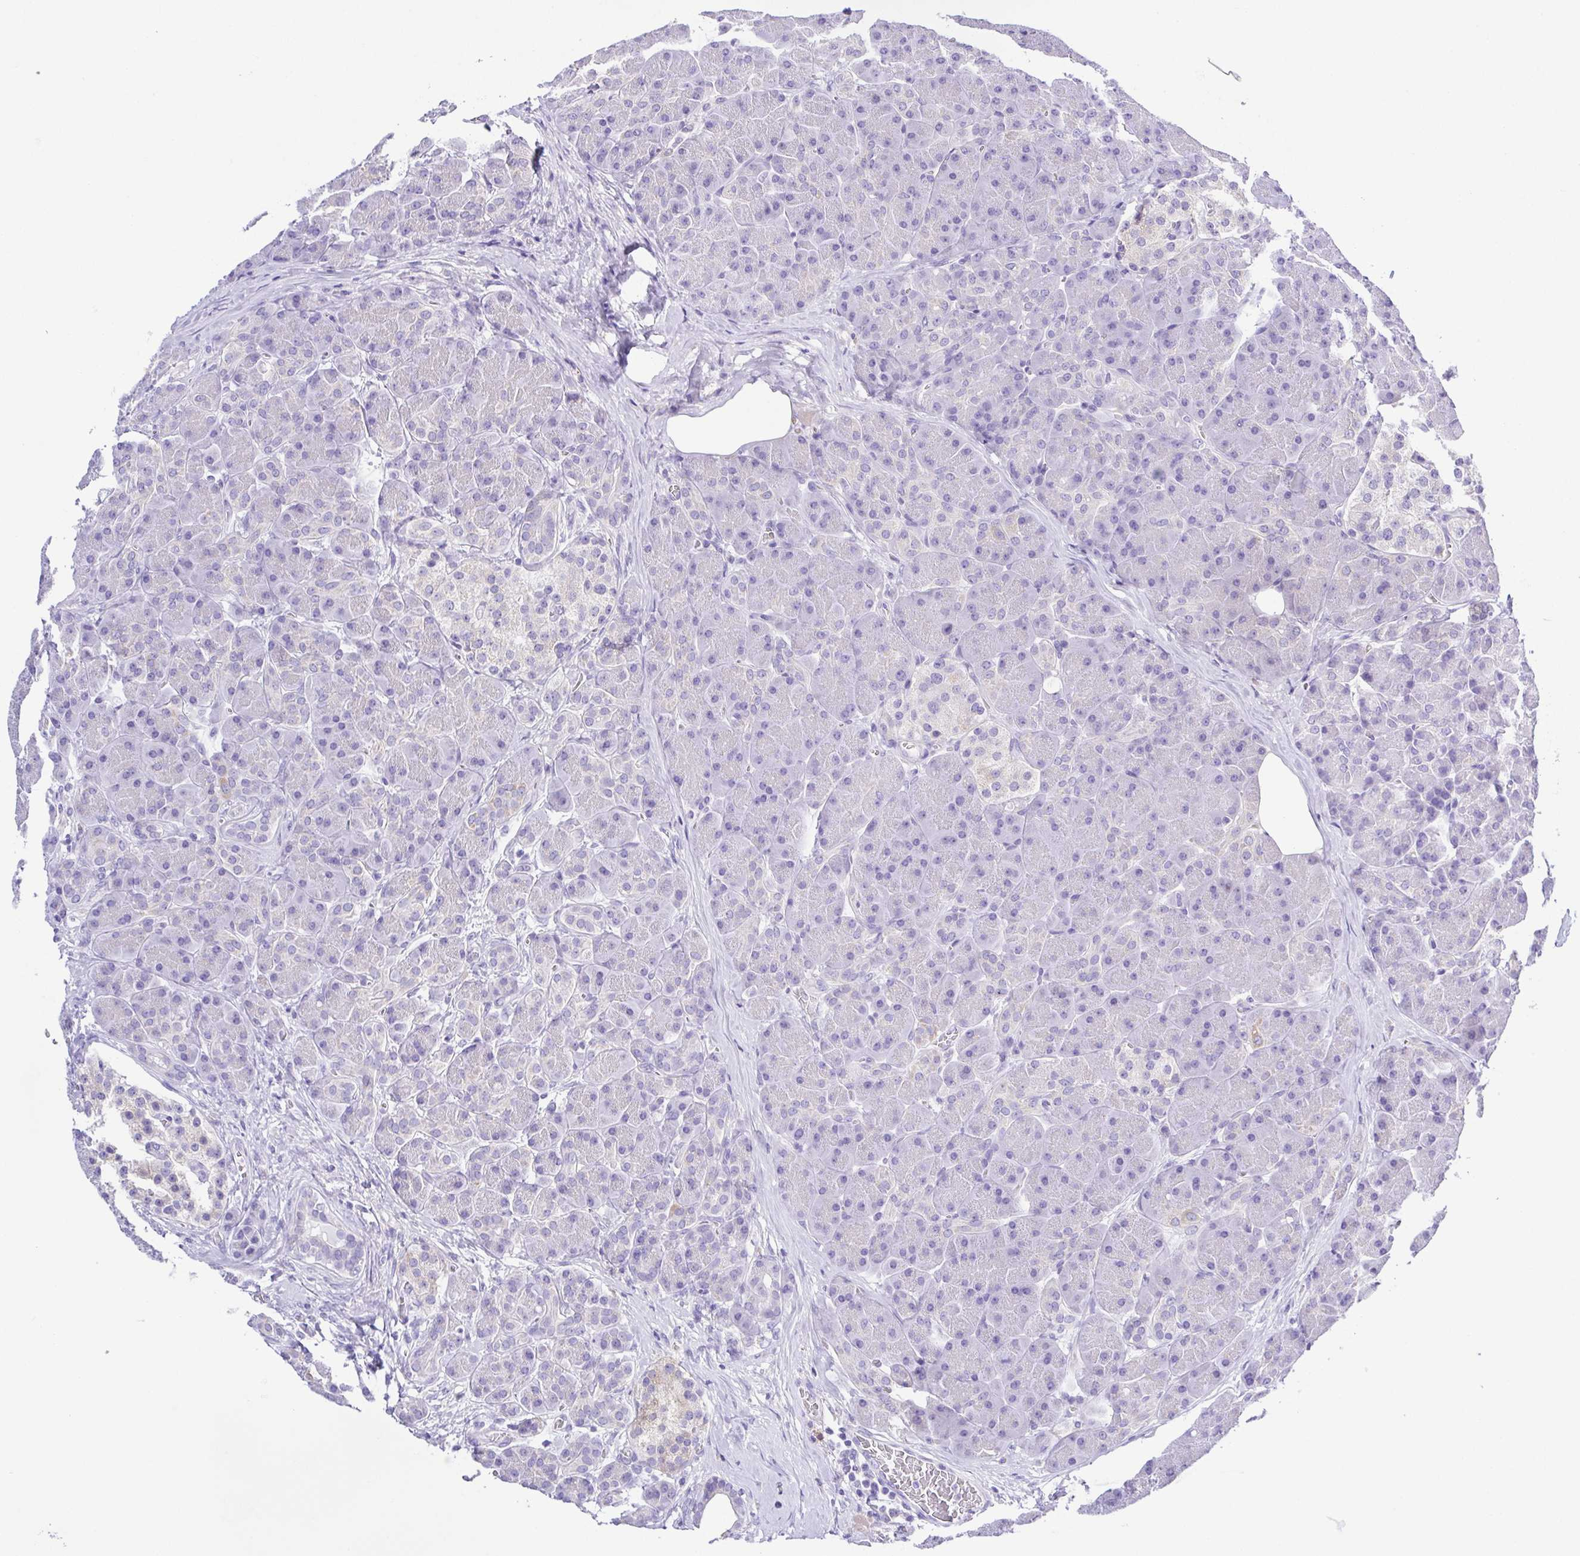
{"staining": {"intensity": "negative", "quantity": "none", "location": "none"}, "tissue": "pancreas", "cell_type": "Exocrine glandular cells", "image_type": "normal", "snomed": [{"axis": "morphology", "description": "Normal tissue, NOS"}, {"axis": "topography", "description": "Pancreas"}], "caption": "An immunohistochemistry (IHC) photomicrograph of benign pancreas is shown. There is no staining in exocrine glandular cells of pancreas.", "gene": "CD72", "patient": {"sex": "male", "age": 55}}